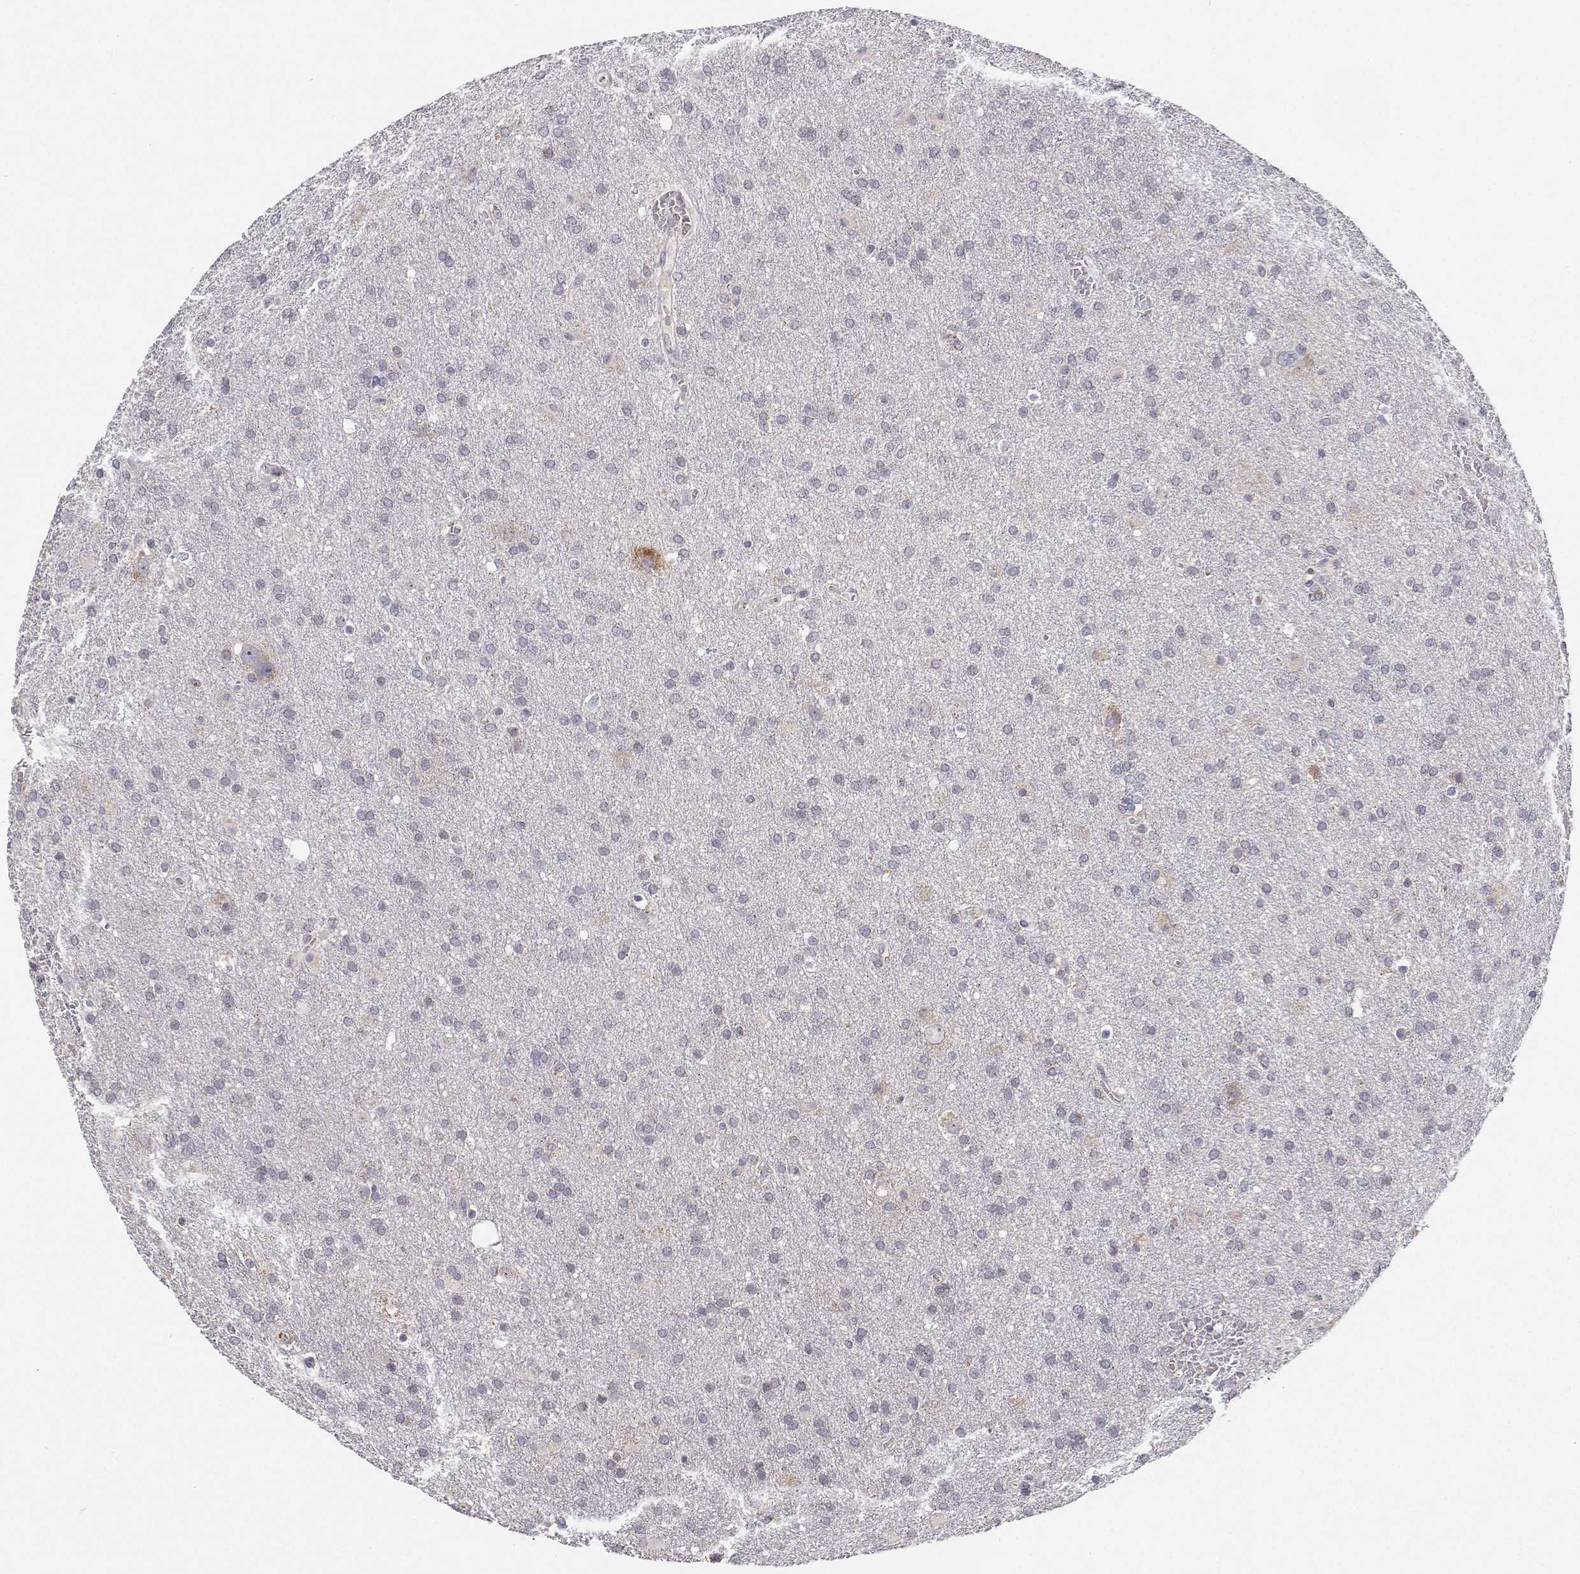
{"staining": {"intensity": "negative", "quantity": "none", "location": "none"}, "tissue": "glioma", "cell_type": "Tumor cells", "image_type": "cancer", "snomed": [{"axis": "morphology", "description": "Glioma, malignant, Low grade"}, {"axis": "topography", "description": "Brain"}], "caption": "The image displays no significant staining in tumor cells of glioma. The staining is performed using DAB (3,3'-diaminobenzidine) brown chromogen with nuclei counter-stained in using hematoxylin.", "gene": "MRPL3", "patient": {"sex": "male", "age": 66}}